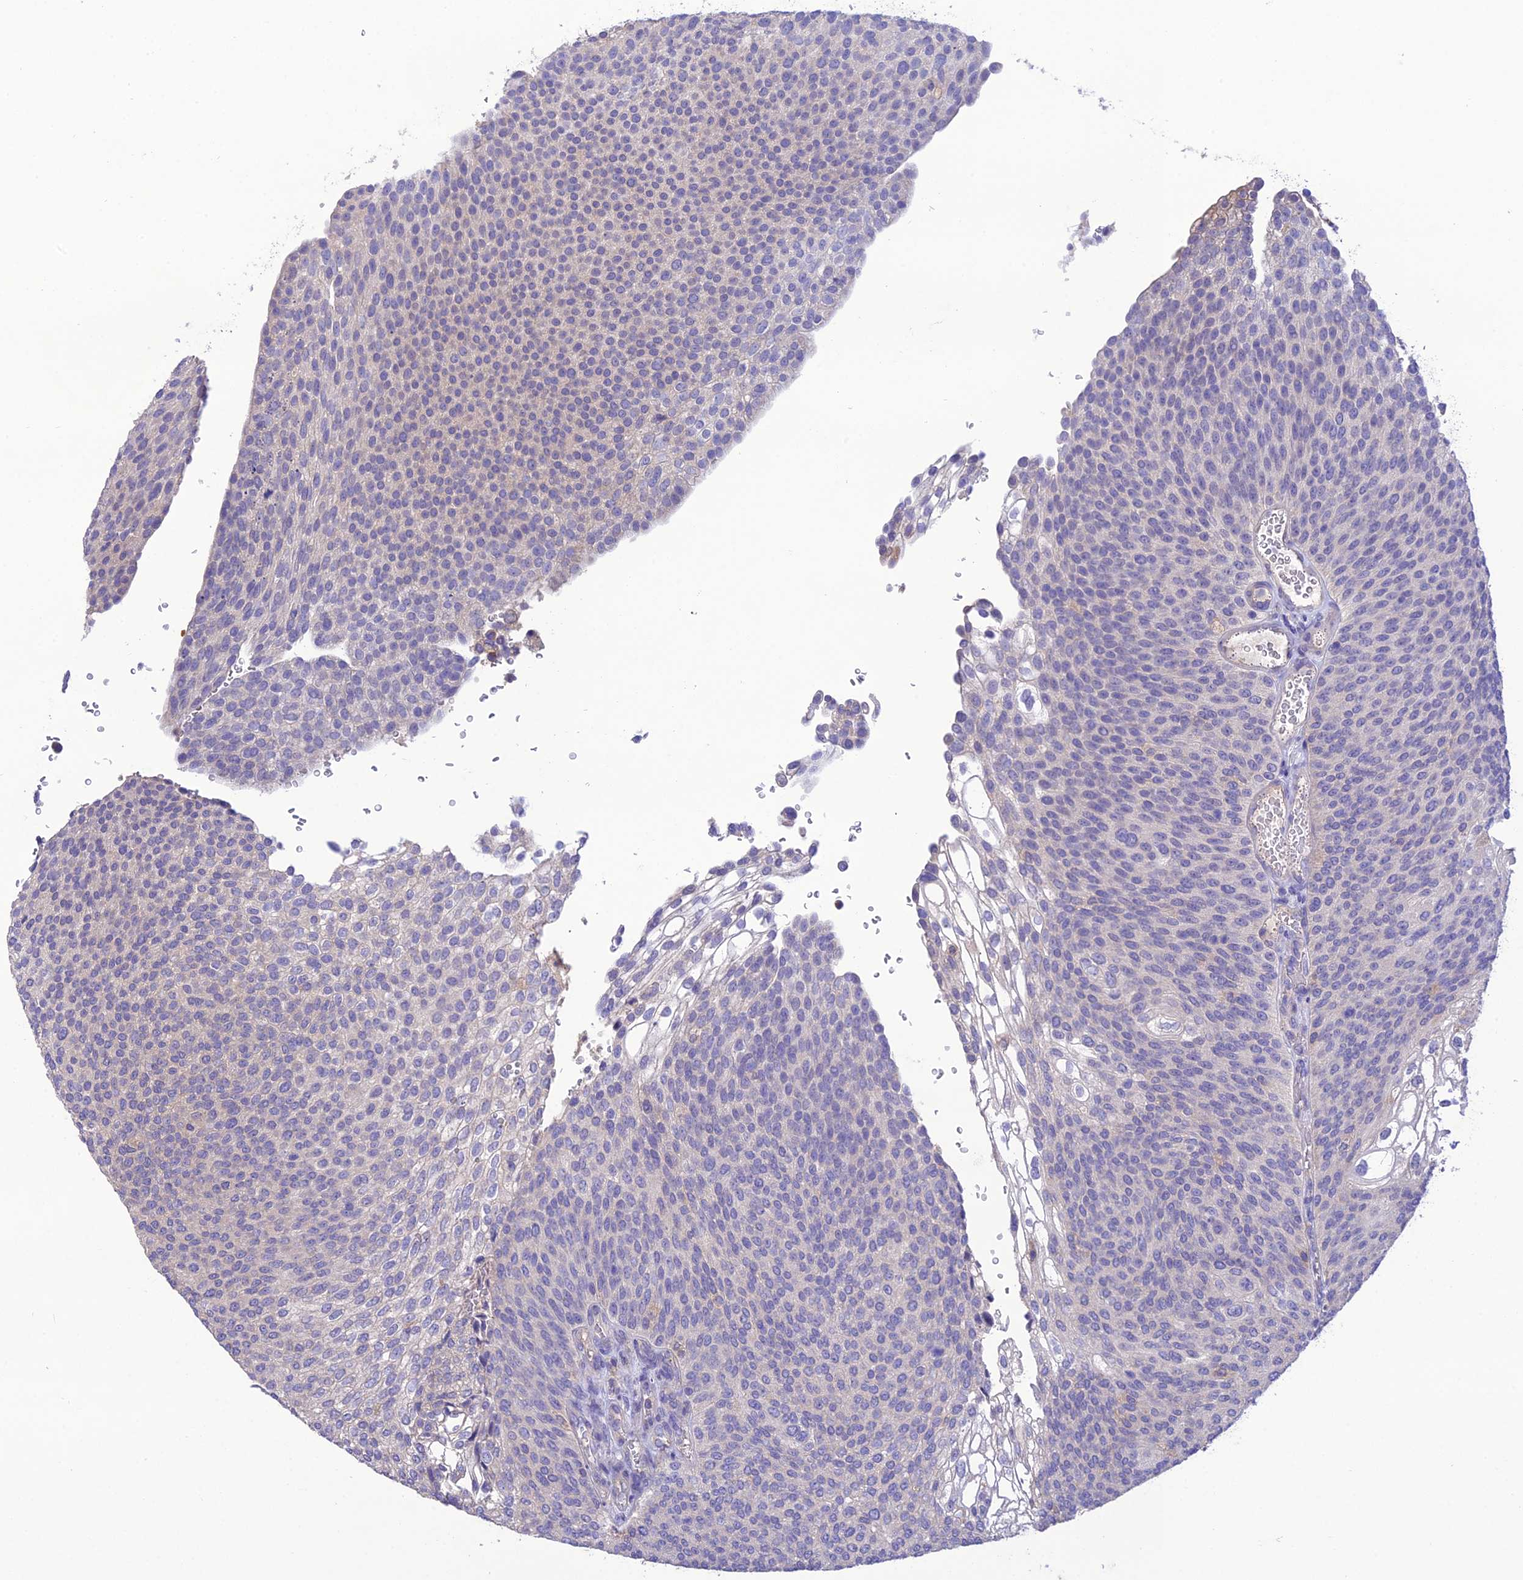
{"staining": {"intensity": "negative", "quantity": "none", "location": "none"}, "tissue": "urothelial cancer", "cell_type": "Tumor cells", "image_type": "cancer", "snomed": [{"axis": "morphology", "description": "Urothelial carcinoma, High grade"}, {"axis": "topography", "description": "Urinary bladder"}], "caption": "Tumor cells are negative for protein expression in human urothelial cancer.", "gene": "SNX24", "patient": {"sex": "female", "age": 79}}